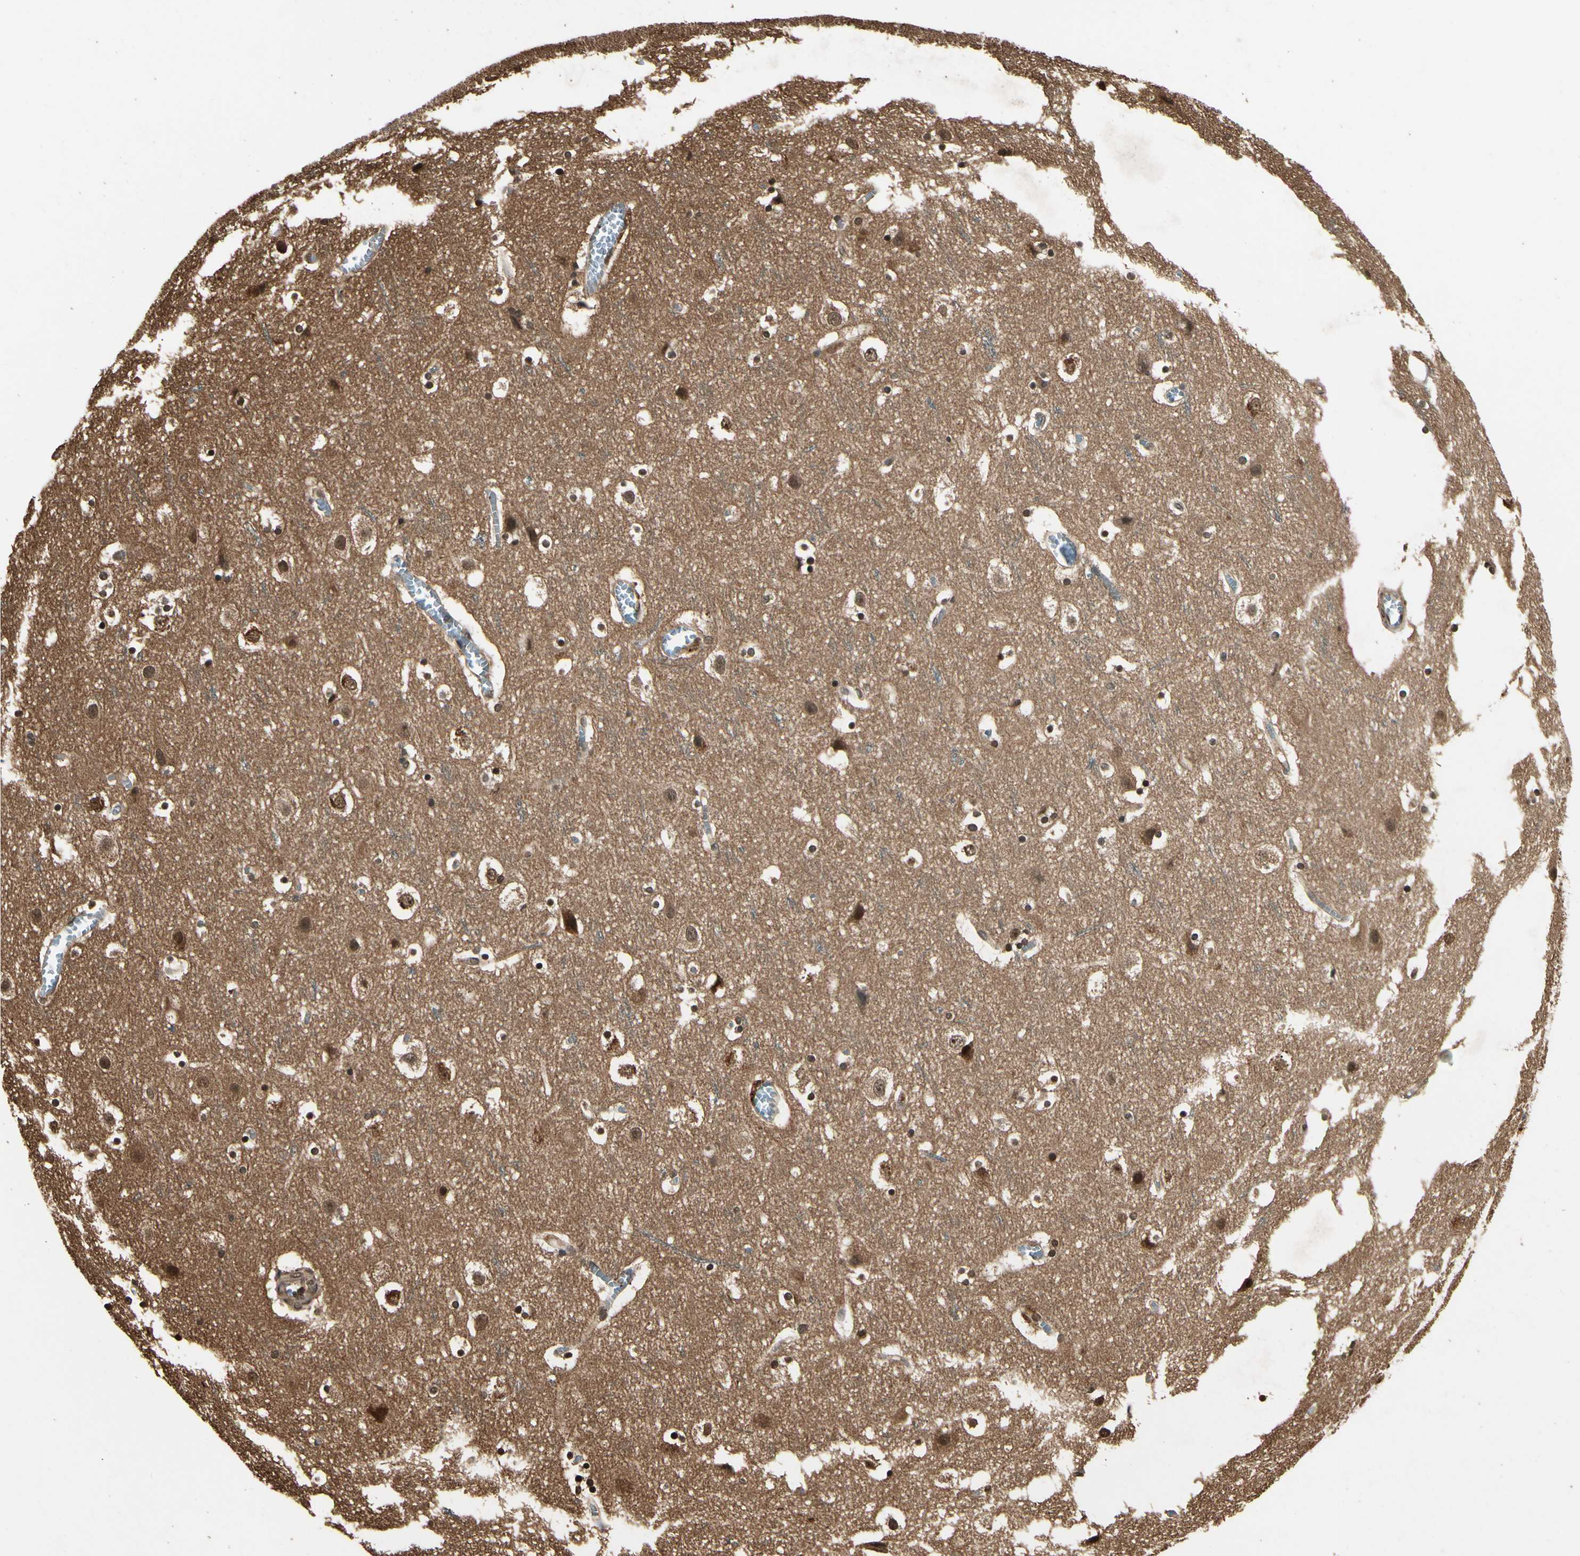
{"staining": {"intensity": "moderate", "quantity": "25%-75%", "location": "cytoplasmic/membranous"}, "tissue": "cerebral cortex", "cell_type": "Endothelial cells", "image_type": "normal", "snomed": [{"axis": "morphology", "description": "Normal tissue, NOS"}, {"axis": "topography", "description": "Cerebral cortex"}], "caption": "Immunohistochemistry of benign cerebral cortex shows medium levels of moderate cytoplasmic/membranous staining in about 25%-75% of endothelial cells.", "gene": "YWHAB", "patient": {"sex": "male", "age": 45}}